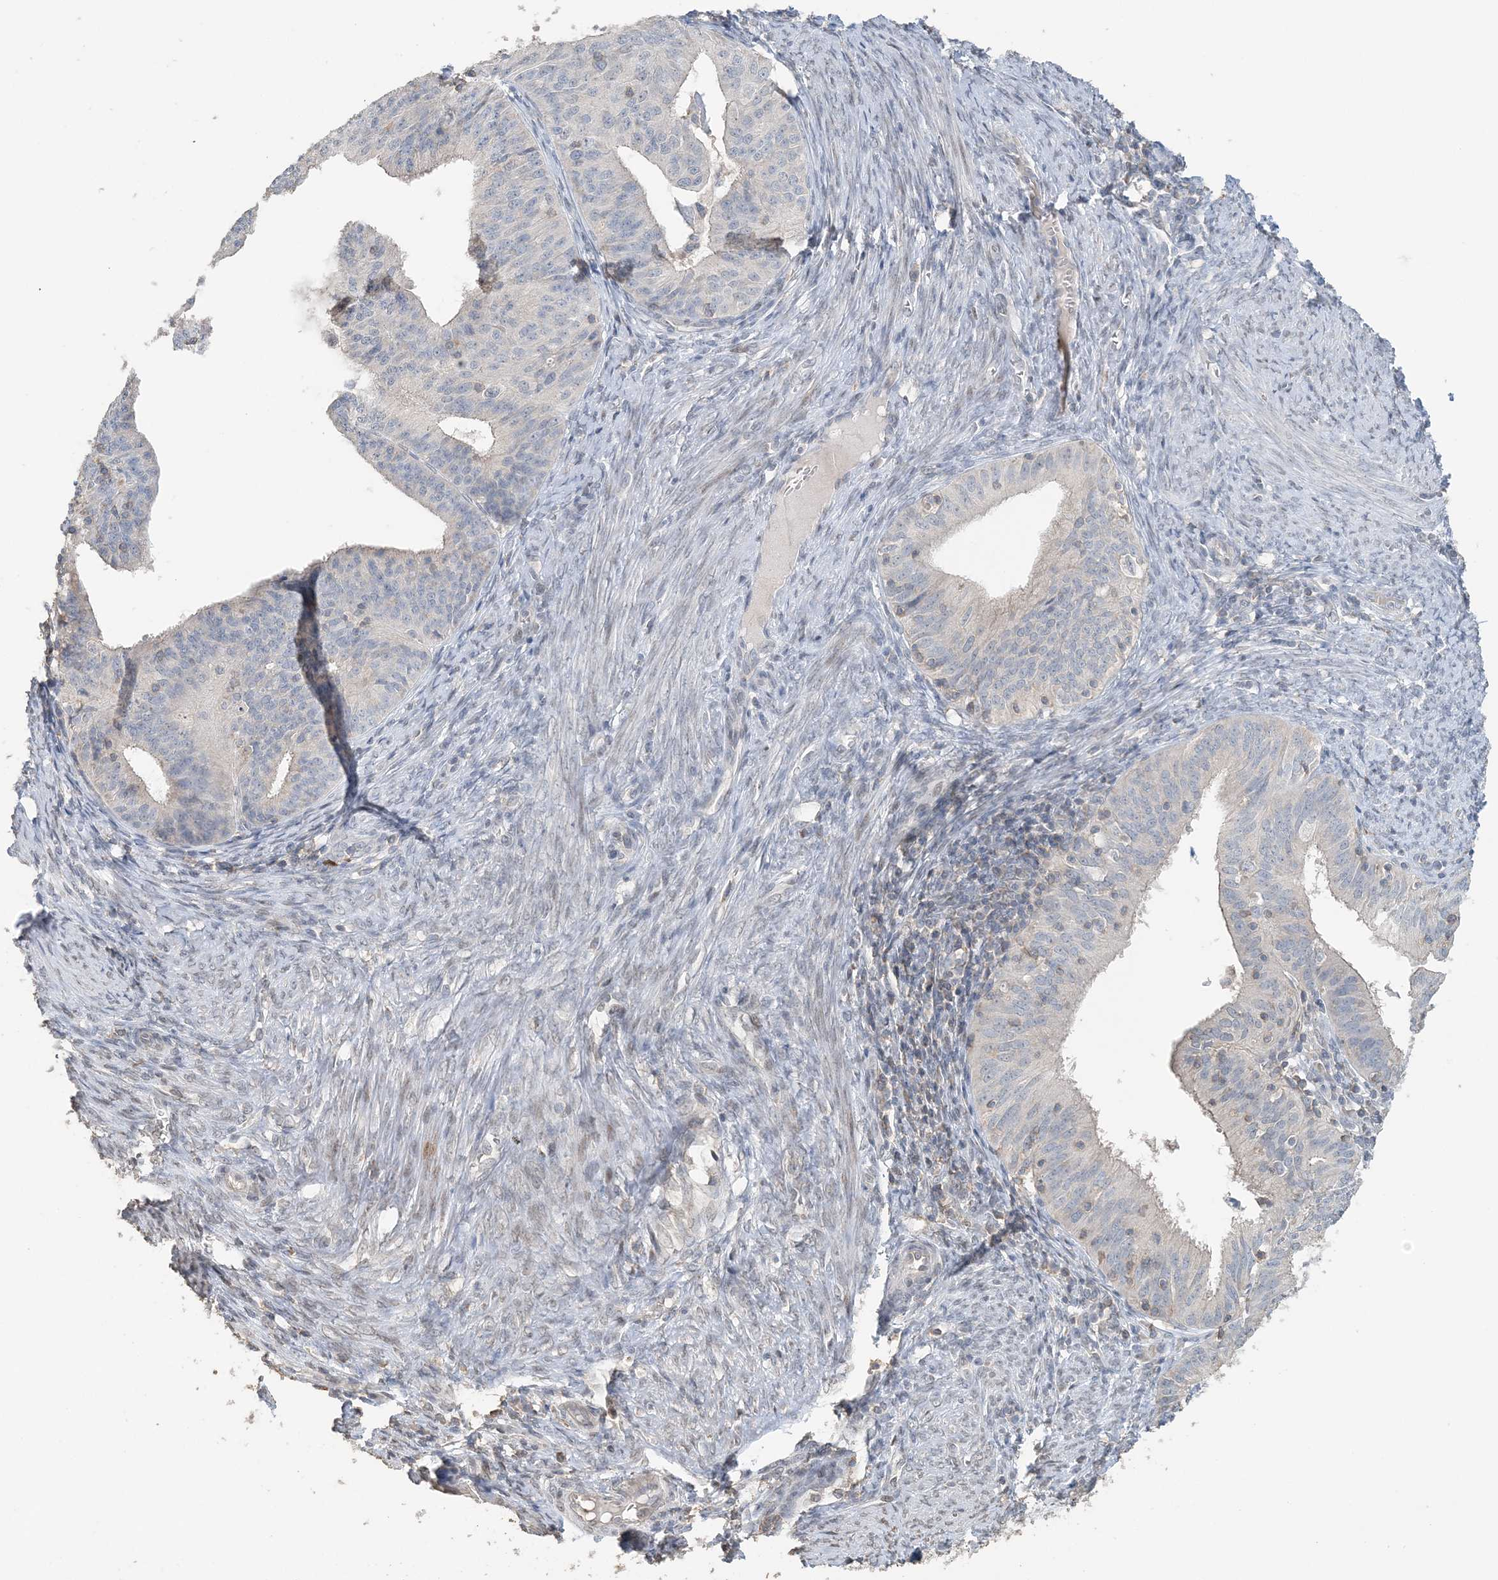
{"staining": {"intensity": "negative", "quantity": "none", "location": "none"}, "tissue": "endometrial cancer", "cell_type": "Tumor cells", "image_type": "cancer", "snomed": [{"axis": "morphology", "description": "Adenocarcinoma, NOS"}, {"axis": "topography", "description": "Endometrium"}], "caption": "The IHC image has no significant expression in tumor cells of endometrial adenocarcinoma tissue. Brightfield microscopy of immunohistochemistry stained with DAB (brown) and hematoxylin (blue), captured at high magnification.", "gene": "FAM110A", "patient": {"sex": "female", "age": 51}}